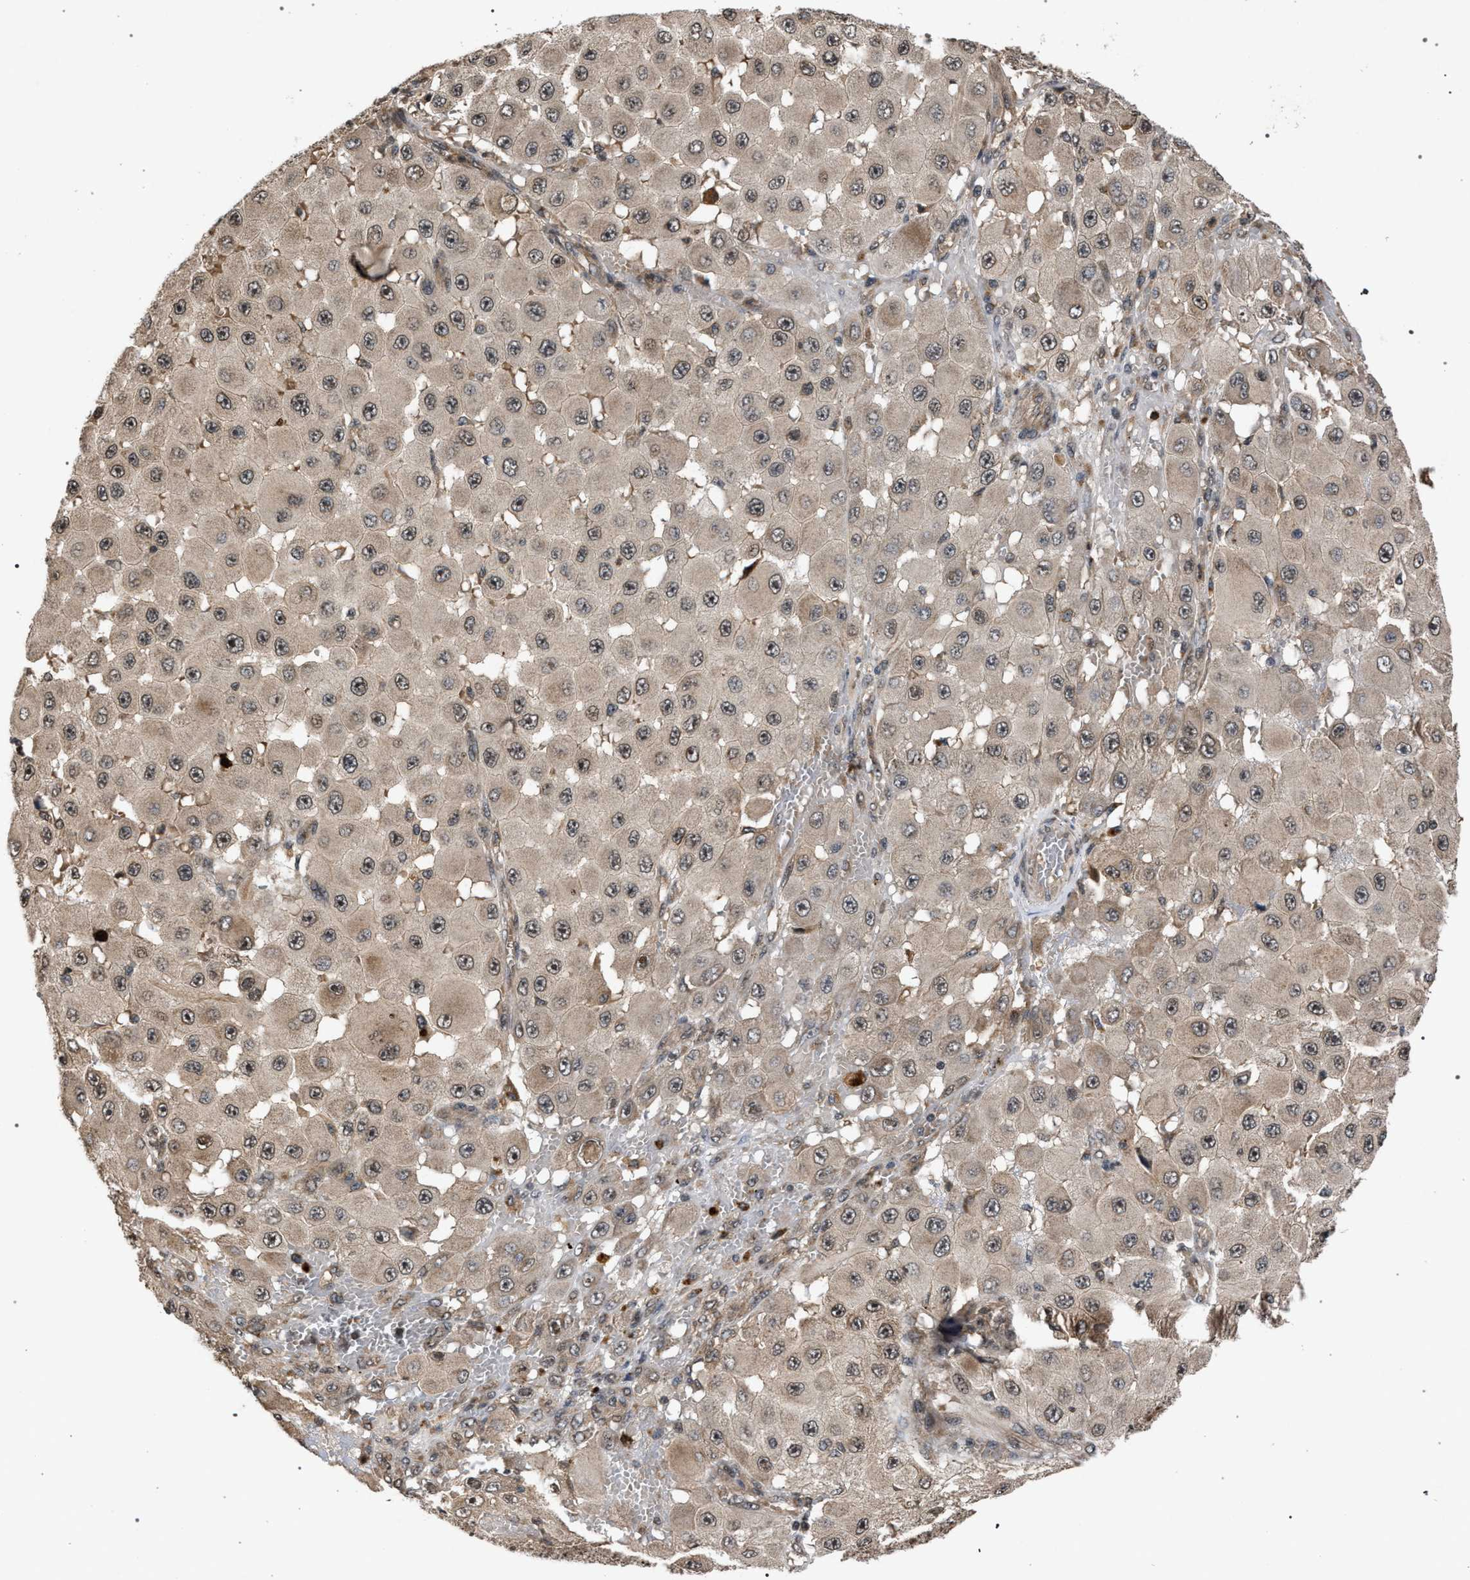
{"staining": {"intensity": "weak", "quantity": "<25%", "location": "cytoplasmic/membranous,nuclear"}, "tissue": "melanoma", "cell_type": "Tumor cells", "image_type": "cancer", "snomed": [{"axis": "morphology", "description": "Malignant melanoma, NOS"}, {"axis": "topography", "description": "Skin"}], "caption": "A high-resolution histopathology image shows immunohistochemistry staining of malignant melanoma, which exhibits no significant expression in tumor cells. Brightfield microscopy of immunohistochemistry (IHC) stained with DAB (3,3'-diaminobenzidine) (brown) and hematoxylin (blue), captured at high magnification.", "gene": "IRAK4", "patient": {"sex": "female", "age": 81}}